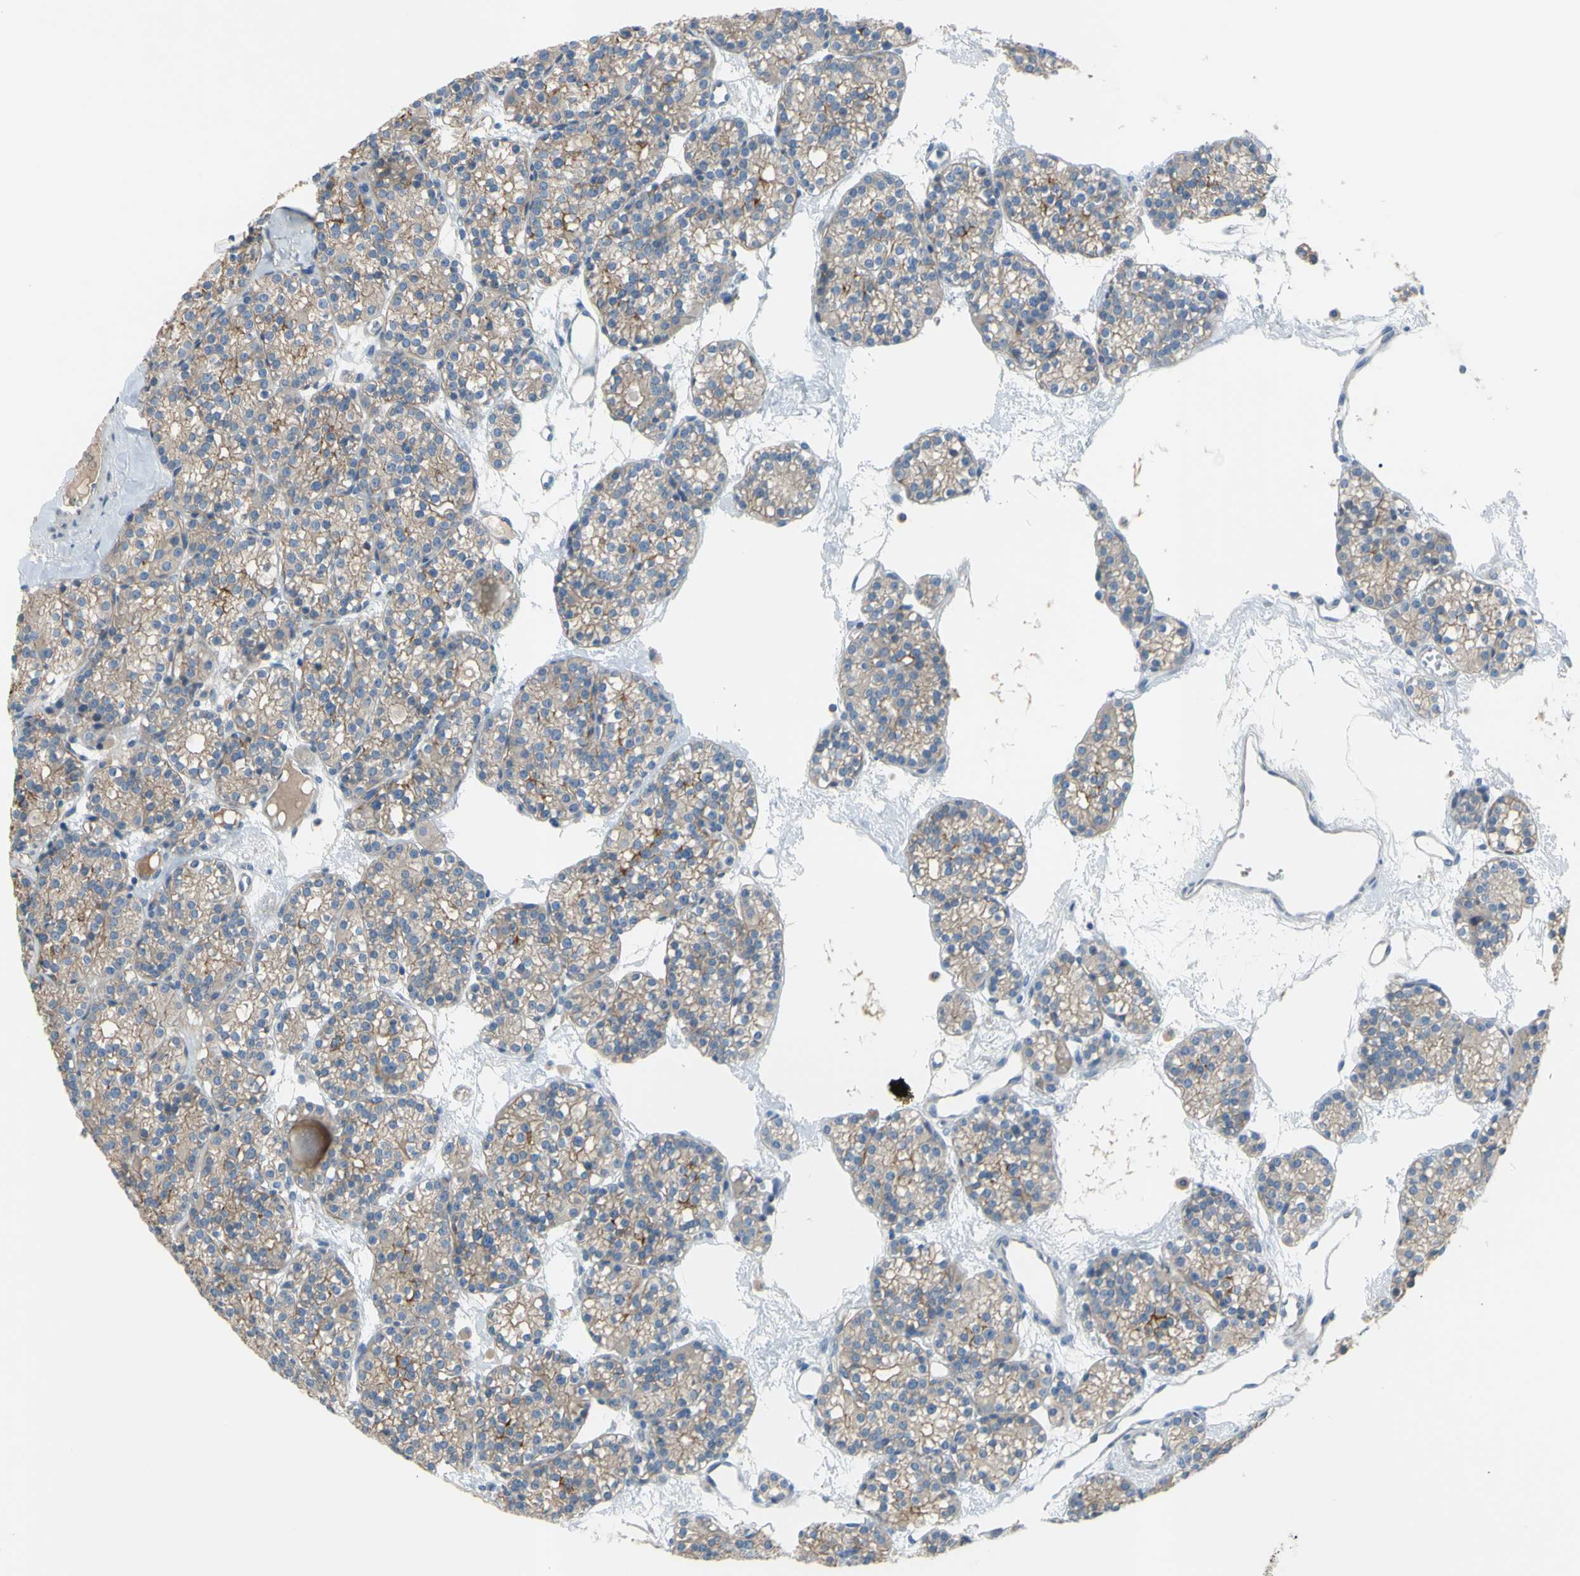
{"staining": {"intensity": "weak", "quantity": "25%-75%", "location": "cytoplasmic/membranous"}, "tissue": "parathyroid gland", "cell_type": "Glandular cells", "image_type": "normal", "snomed": [{"axis": "morphology", "description": "Normal tissue, NOS"}, {"axis": "topography", "description": "Parathyroid gland"}], "caption": "A high-resolution image shows immunohistochemistry staining of unremarkable parathyroid gland, which demonstrates weak cytoplasmic/membranous positivity in about 25%-75% of glandular cells.", "gene": "TMEM59L", "patient": {"sex": "female", "age": 64}}